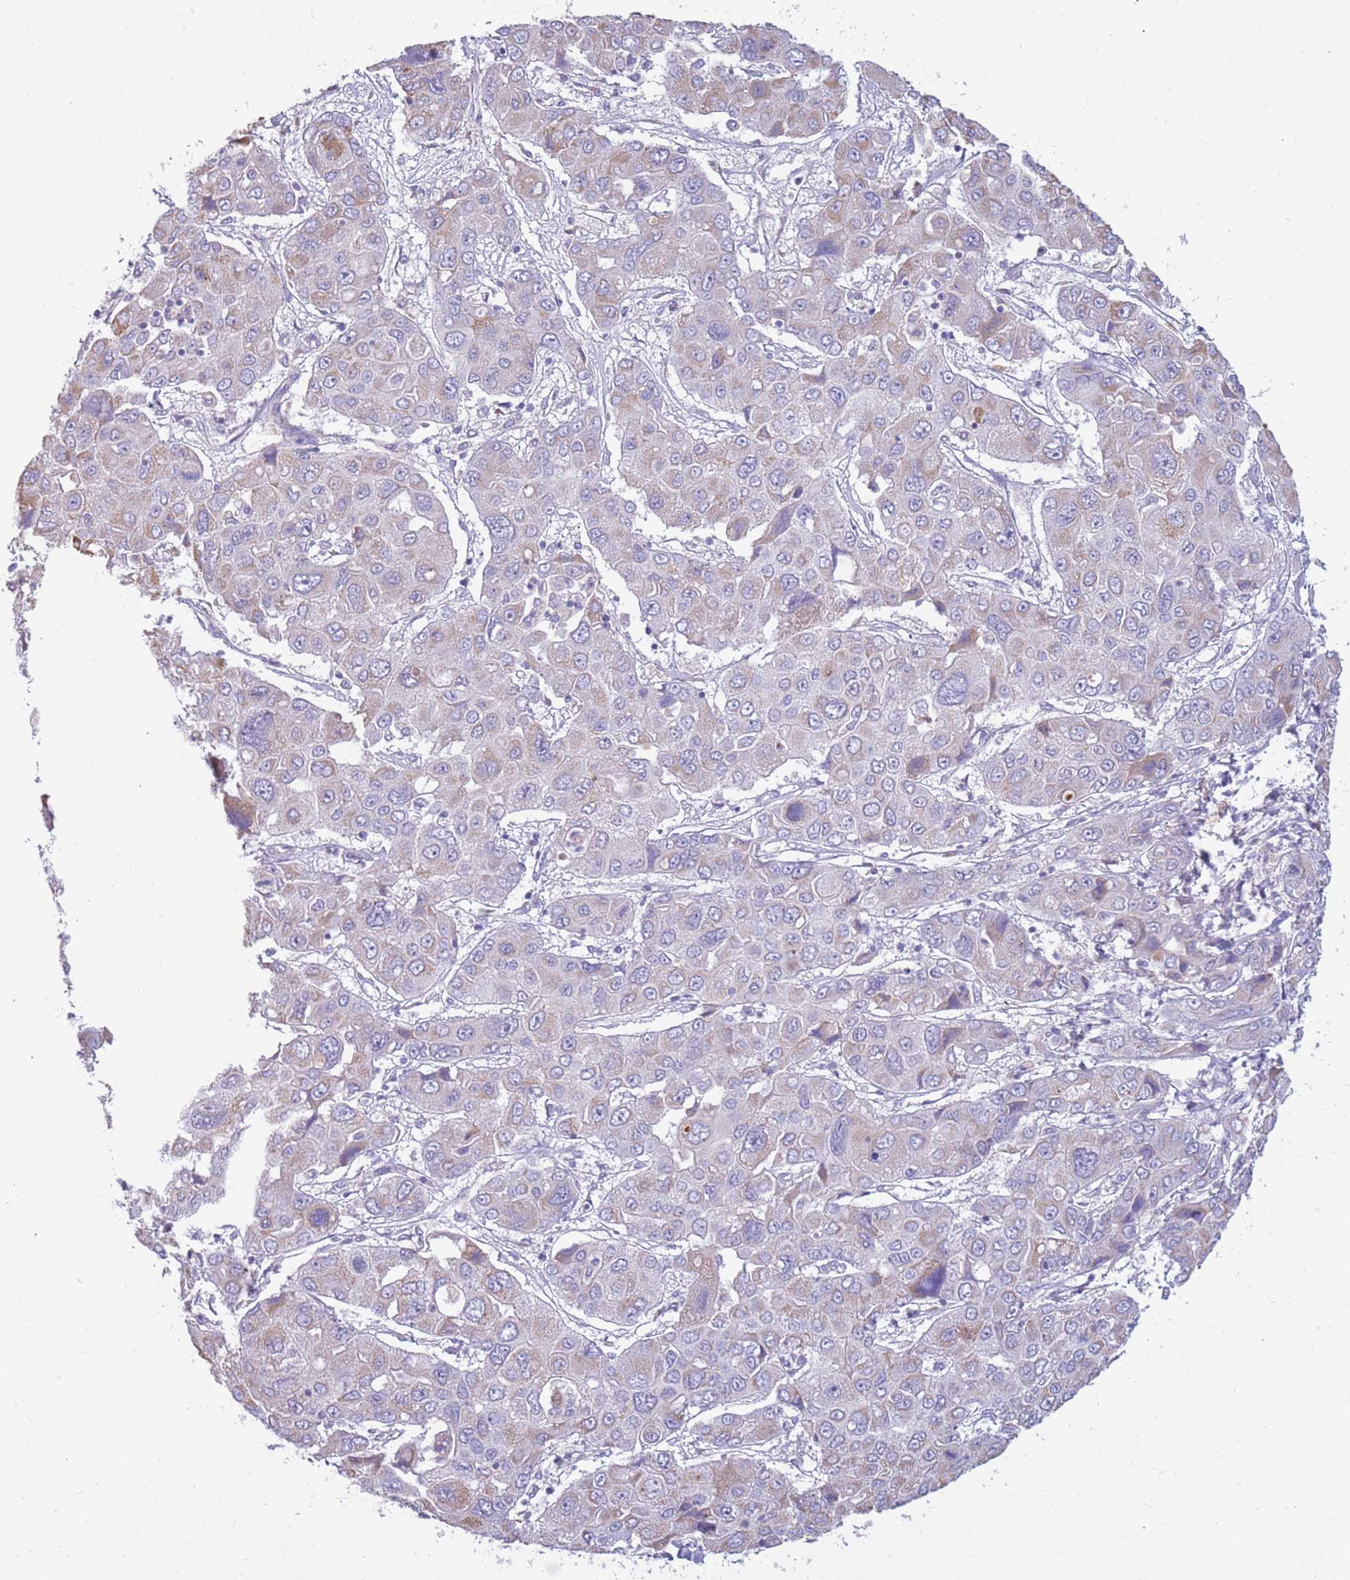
{"staining": {"intensity": "weak", "quantity": "<25%", "location": "cytoplasmic/membranous"}, "tissue": "liver cancer", "cell_type": "Tumor cells", "image_type": "cancer", "snomed": [{"axis": "morphology", "description": "Cholangiocarcinoma"}, {"axis": "topography", "description": "Liver"}], "caption": "Immunohistochemistry of liver cancer reveals no positivity in tumor cells. (DAB (3,3'-diaminobenzidine) immunohistochemistry (IHC), high magnification).", "gene": "RHCG", "patient": {"sex": "male", "age": 67}}